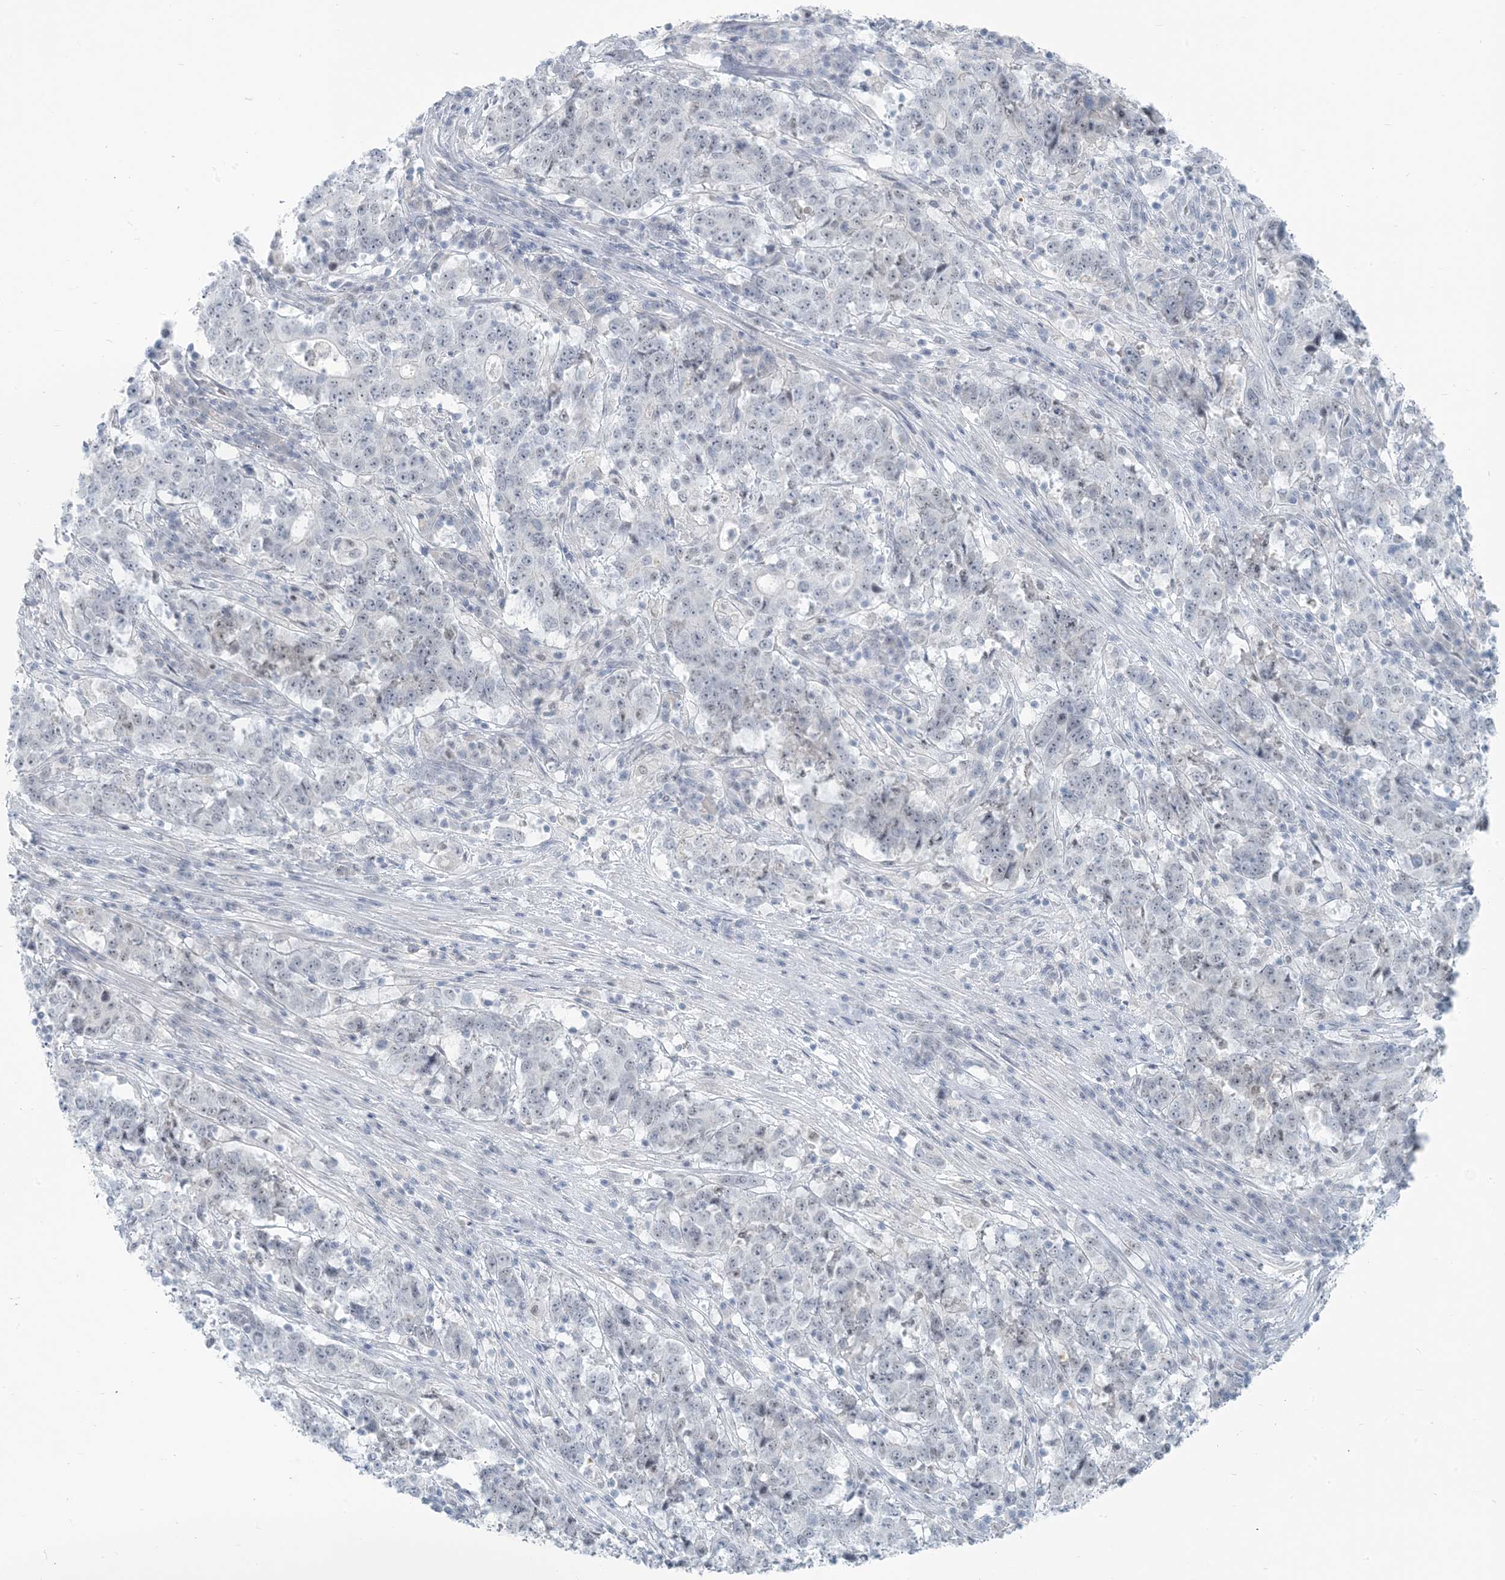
{"staining": {"intensity": "negative", "quantity": "none", "location": "none"}, "tissue": "stomach cancer", "cell_type": "Tumor cells", "image_type": "cancer", "snomed": [{"axis": "morphology", "description": "Adenocarcinoma, NOS"}, {"axis": "topography", "description": "Stomach"}], "caption": "This is a histopathology image of IHC staining of stomach adenocarcinoma, which shows no expression in tumor cells. (IHC, brightfield microscopy, high magnification).", "gene": "SCML1", "patient": {"sex": "male", "age": 59}}